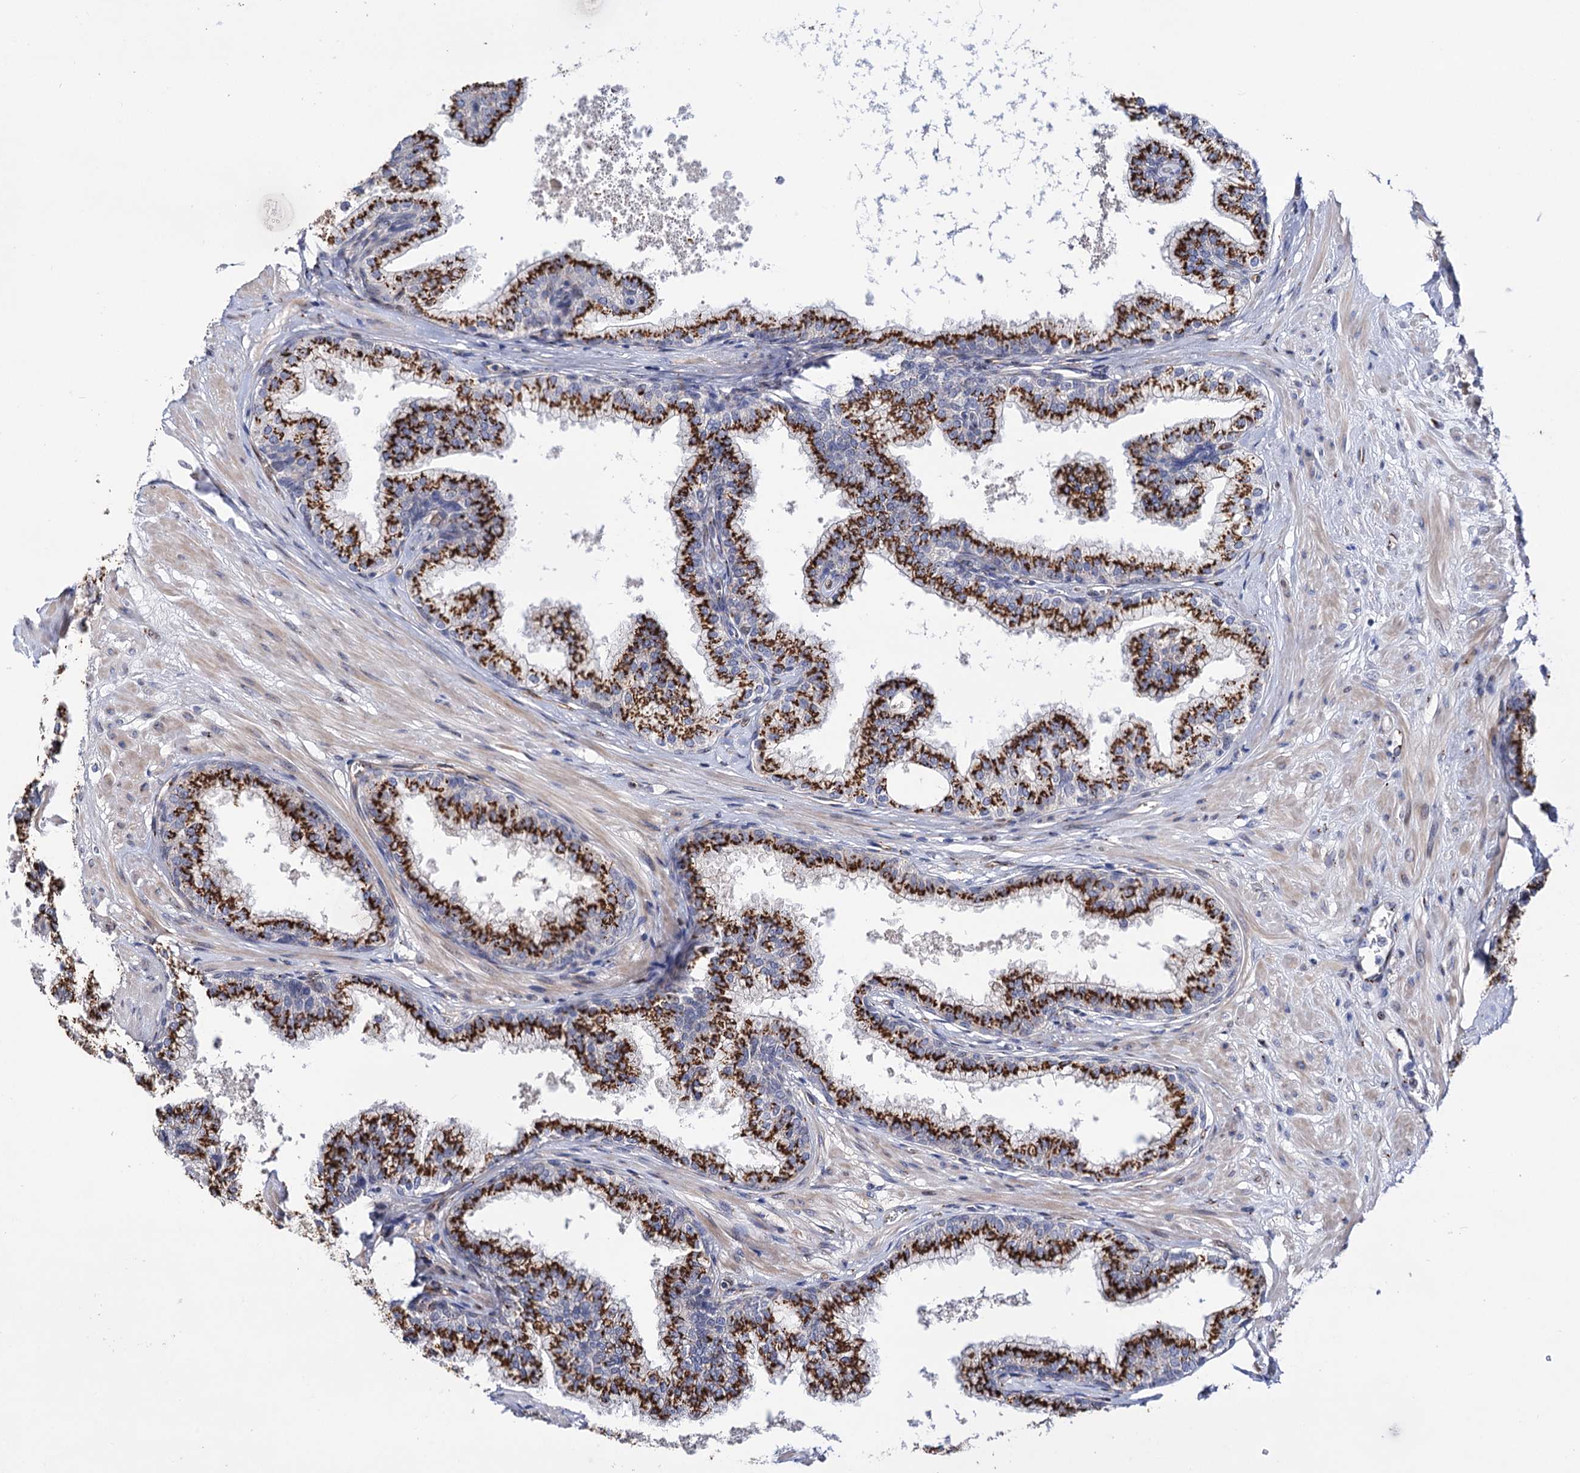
{"staining": {"intensity": "strong", "quantity": ">75%", "location": "cytoplasmic/membranous"}, "tissue": "prostate", "cell_type": "Glandular cells", "image_type": "normal", "snomed": [{"axis": "morphology", "description": "Normal tissue, NOS"}, {"axis": "topography", "description": "Prostate"}], "caption": "Immunohistochemistry of normal prostate exhibits high levels of strong cytoplasmic/membranous positivity in approximately >75% of glandular cells. The staining was performed using DAB to visualize the protein expression in brown, while the nuclei were stained in blue with hematoxylin (Magnification: 20x).", "gene": "C11orf96", "patient": {"sex": "male", "age": 60}}